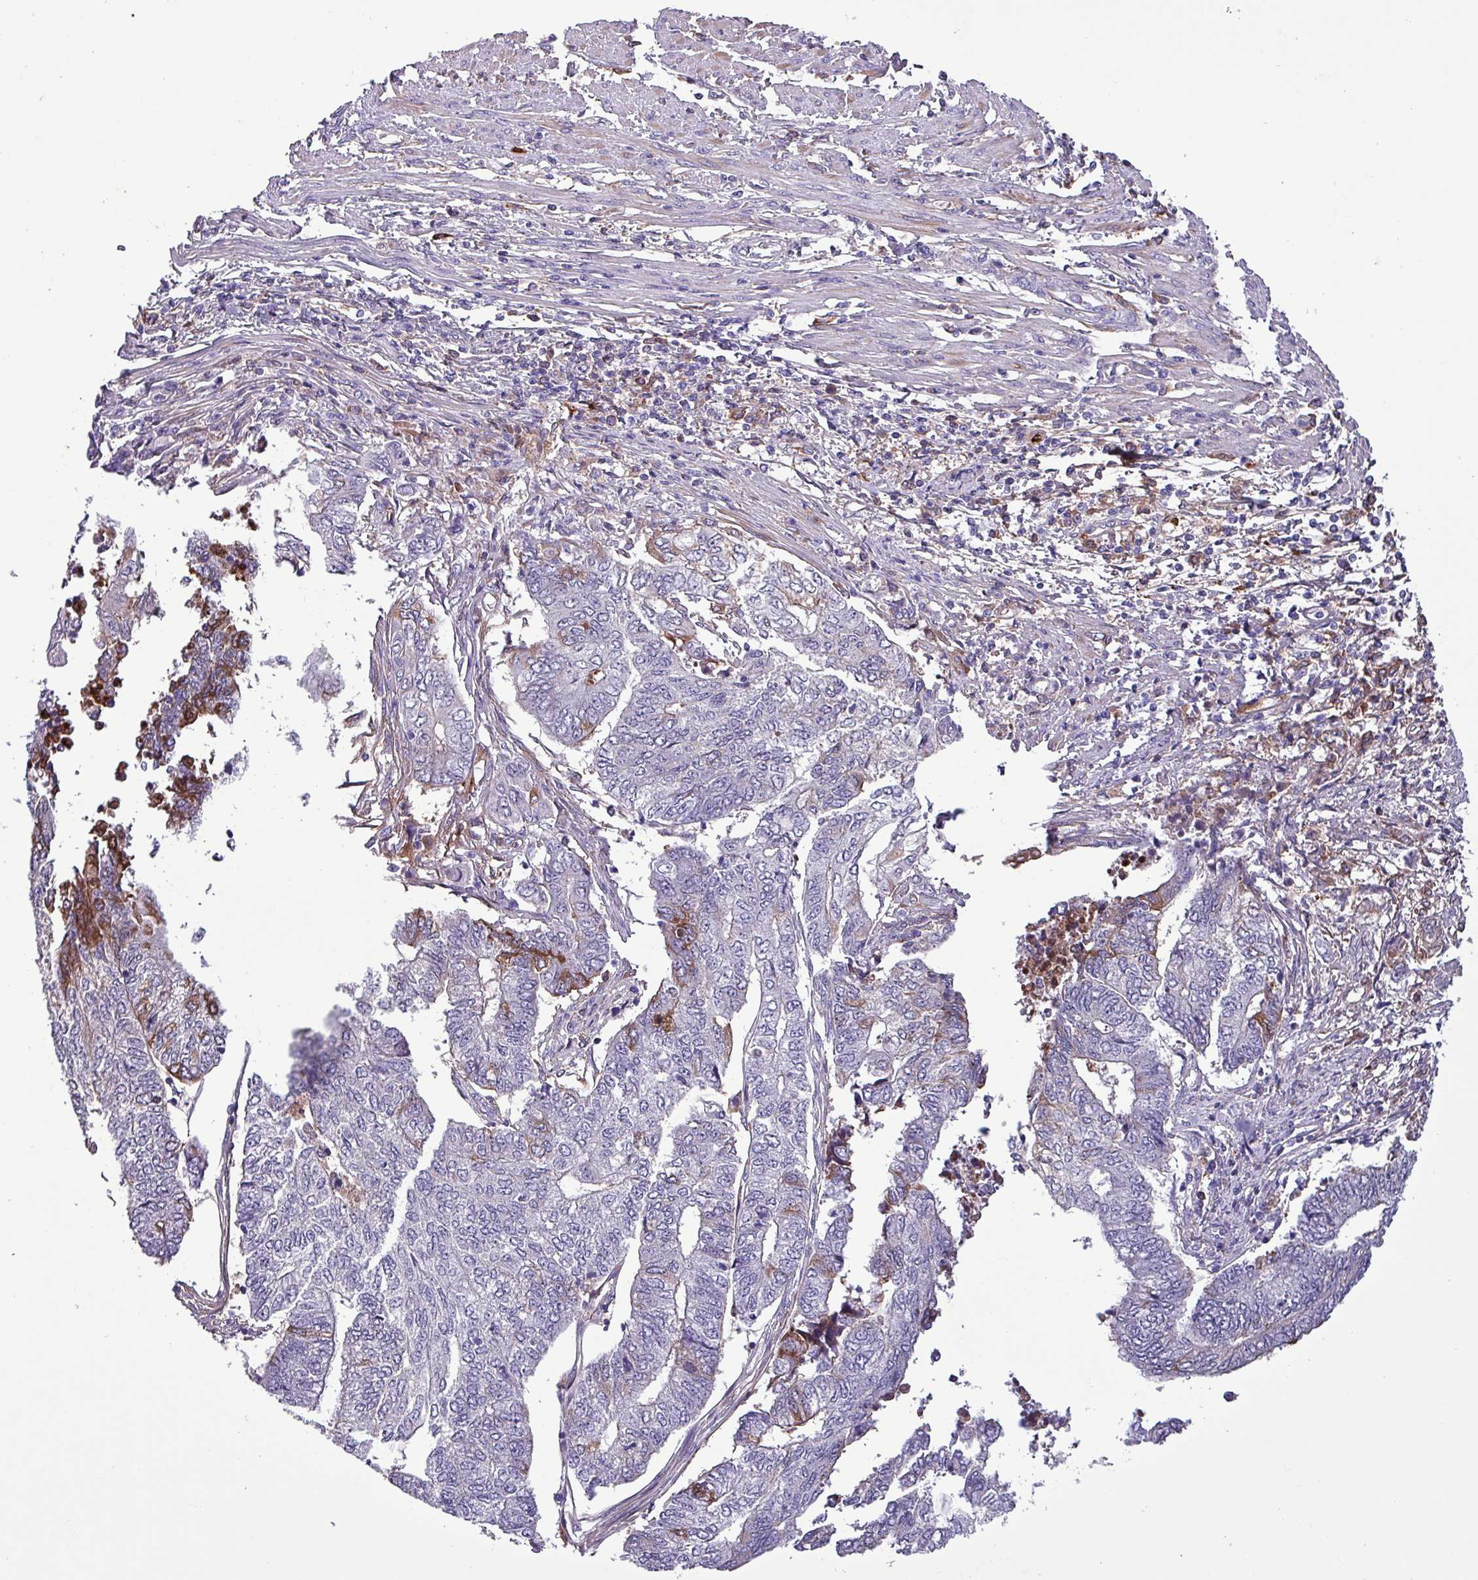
{"staining": {"intensity": "negative", "quantity": "none", "location": "none"}, "tissue": "endometrial cancer", "cell_type": "Tumor cells", "image_type": "cancer", "snomed": [{"axis": "morphology", "description": "Adenocarcinoma, NOS"}, {"axis": "topography", "description": "Uterus"}, {"axis": "topography", "description": "Endometrium"}], "caption": "The IHC image has no significant staining in tumor cells of endometrial adenocarcinoma tissue.", "gene": "HP", "patient": {"sex": "female", "age": 70}}